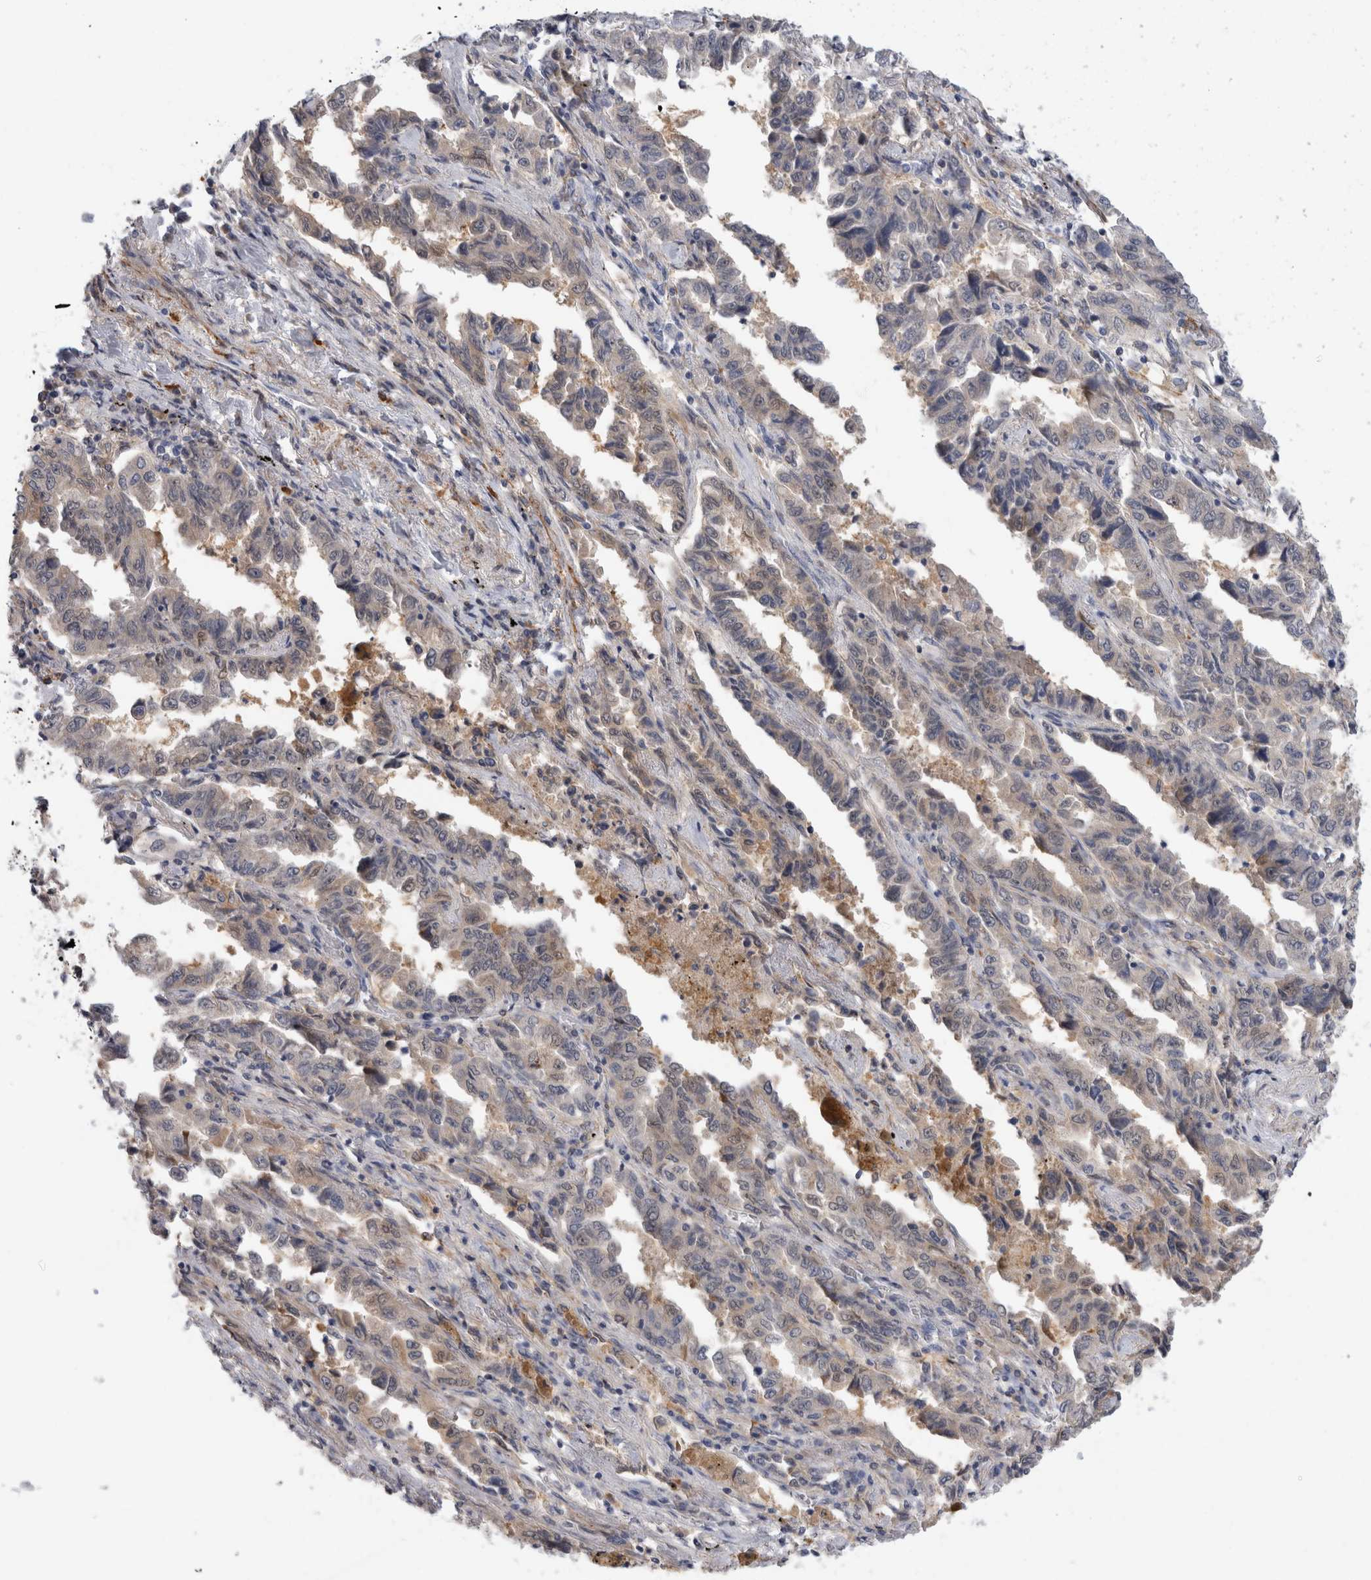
{"staining": {"intensity": "weak", "quantity": "<25%", "location": "cytoplasmic/membranous"}, "tissue": "lung cancer", "cell_type": "Tumor cells", "image_type": "cancer", "snomed": [{"axis": "morphology", "description": "Adenocarcinoma, NOS"}, {"axis": "topography", "description": "Lung"}], "caption": "Tumor cells show no significant expression in lung cancer. (DAB (3,3'-diaminobenzidine) immunohistochemistry (IHC) with hematoxylin counter stain).", "gene": "PGM1", "patient": {"sex": "female", "age": 51}}